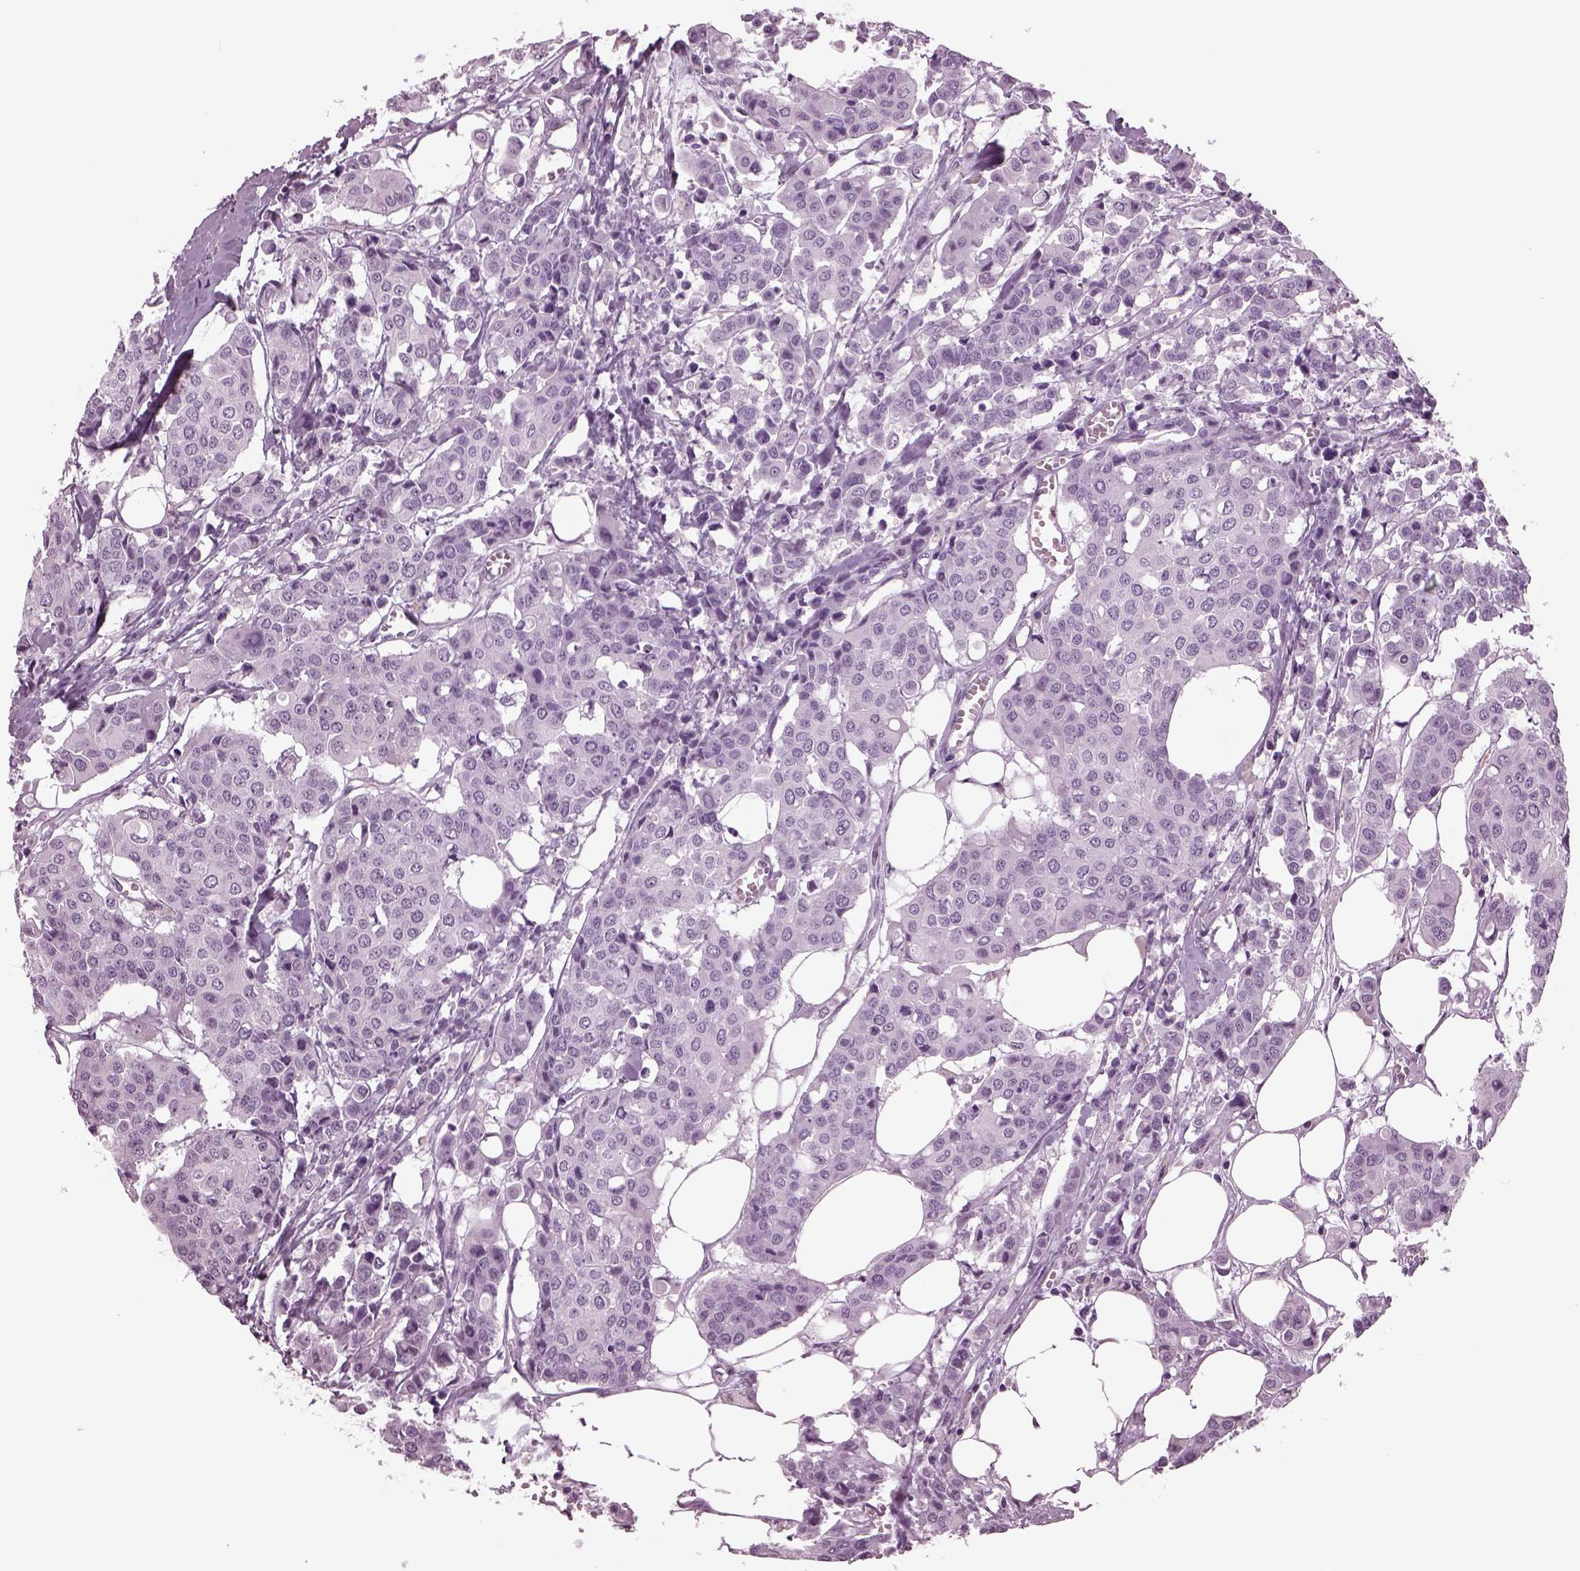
{"staining": {"intensity": "negative", "quantity": "none", "location": "none"}, "tissue": "carcinoid", "cell_type": "Tumor cells", "image_type": "cancer", "snomed": [{"axis": "morphology", "description": "Carcinoid, malignant, NOS"}, {"axis": "topography", "description": "Colon"}], "caption": "Carcinoid was stained to show a protein in brown. There is no significant expression in tumor cells.", "gene": "TPPP2", "patient": {"sex": "male", "age": 81}}